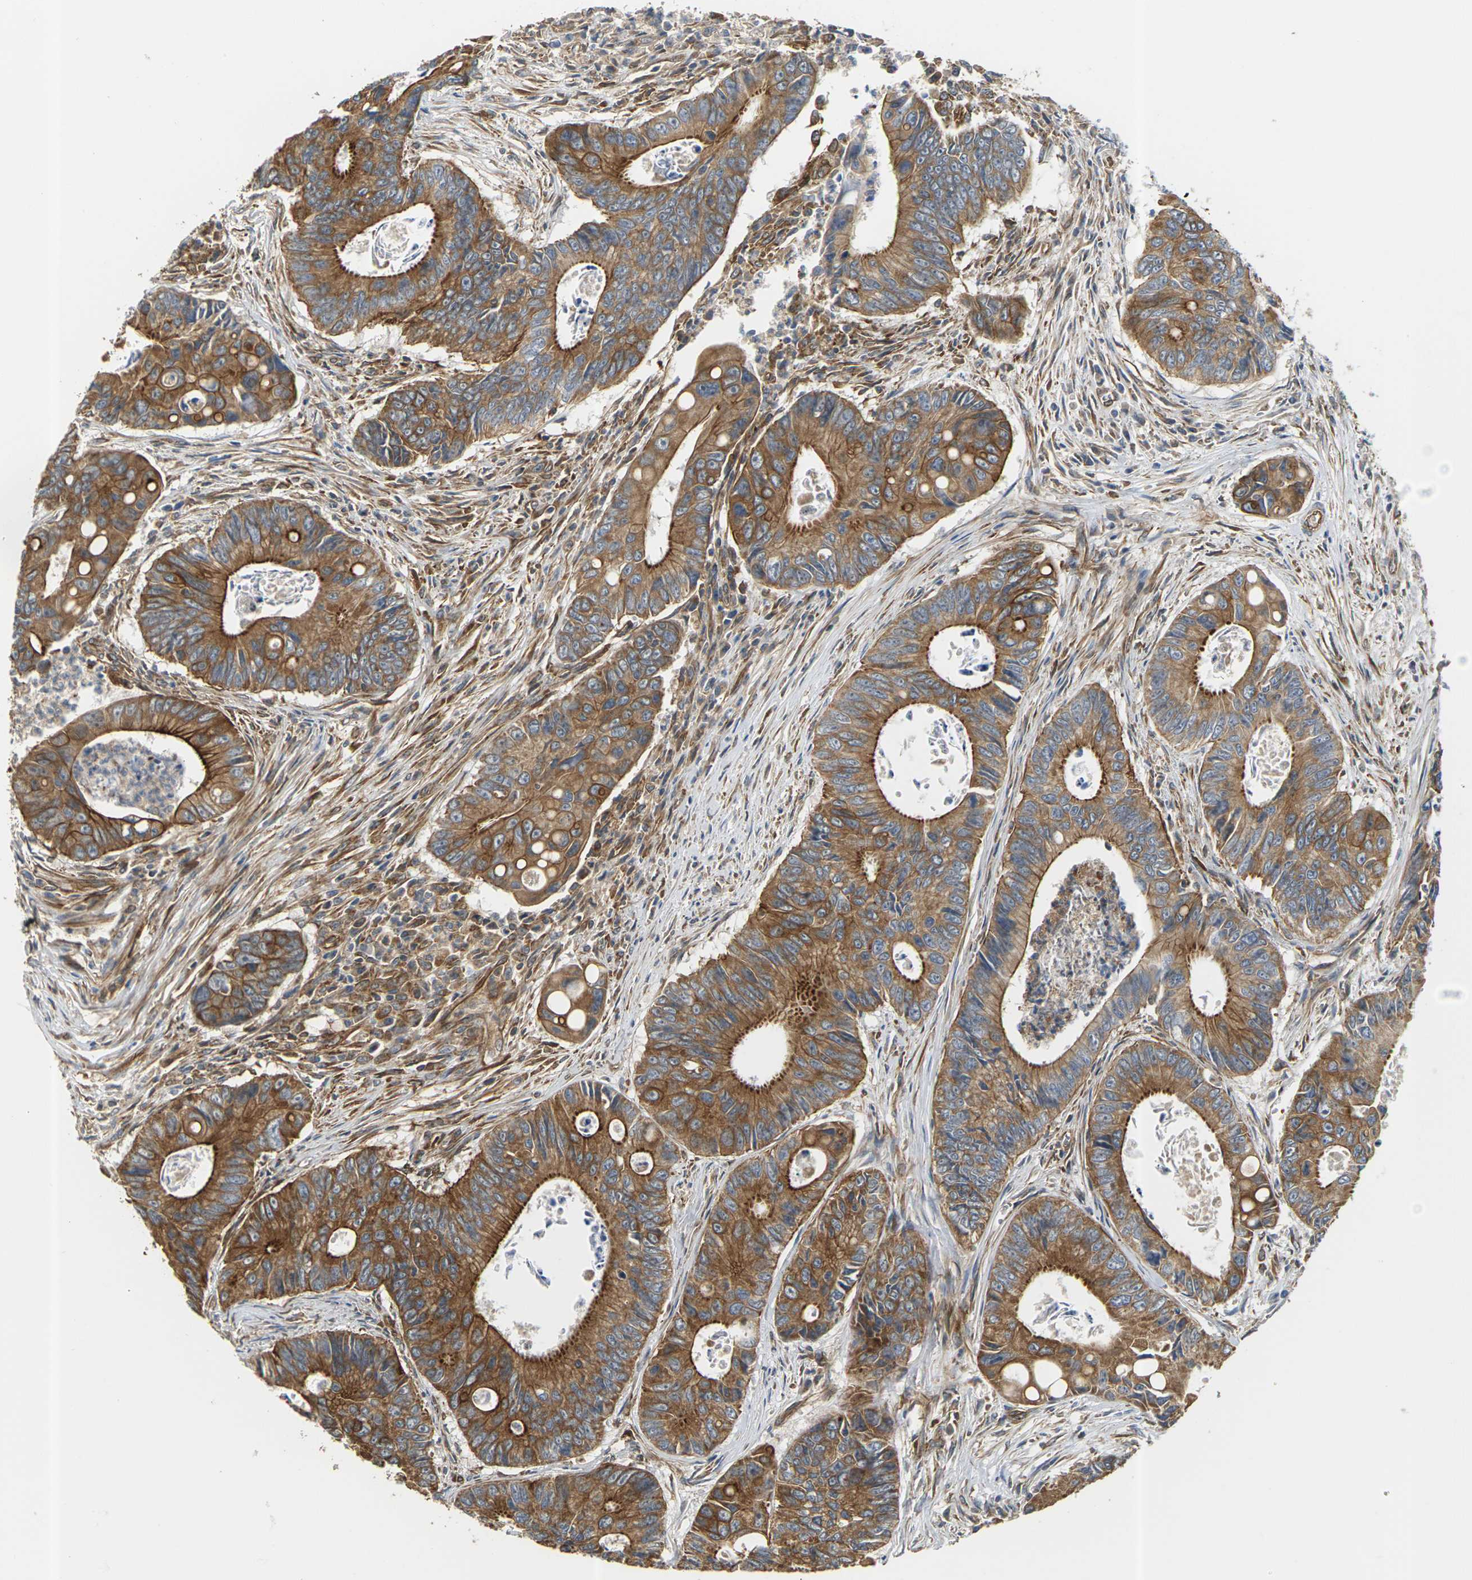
{"staining": {"intensity": "strong", "quantity": ">75%", "location": "cytoplasmic/membranous"}, "tissue": "colorectal cancer", "cell_type": "Tumor cells", "image_type": "cancer", "snomed": [{"axis": "morphology", "description": "Inflammation, NOS"}, {"axis": "morphology", "description": "Adenocarcinoma, NOS"}, {"axis": "topography", "description": "Colon"}], "caption": "Immunohistochemical staining of adenocarcinoma (colorectal) shows high levels of strong cytoplasmic/membranous protein expression in approximately >75% of tumor cells.", "gene": "PCDHB4", "patient": {"sex": "male", "age": 72}}